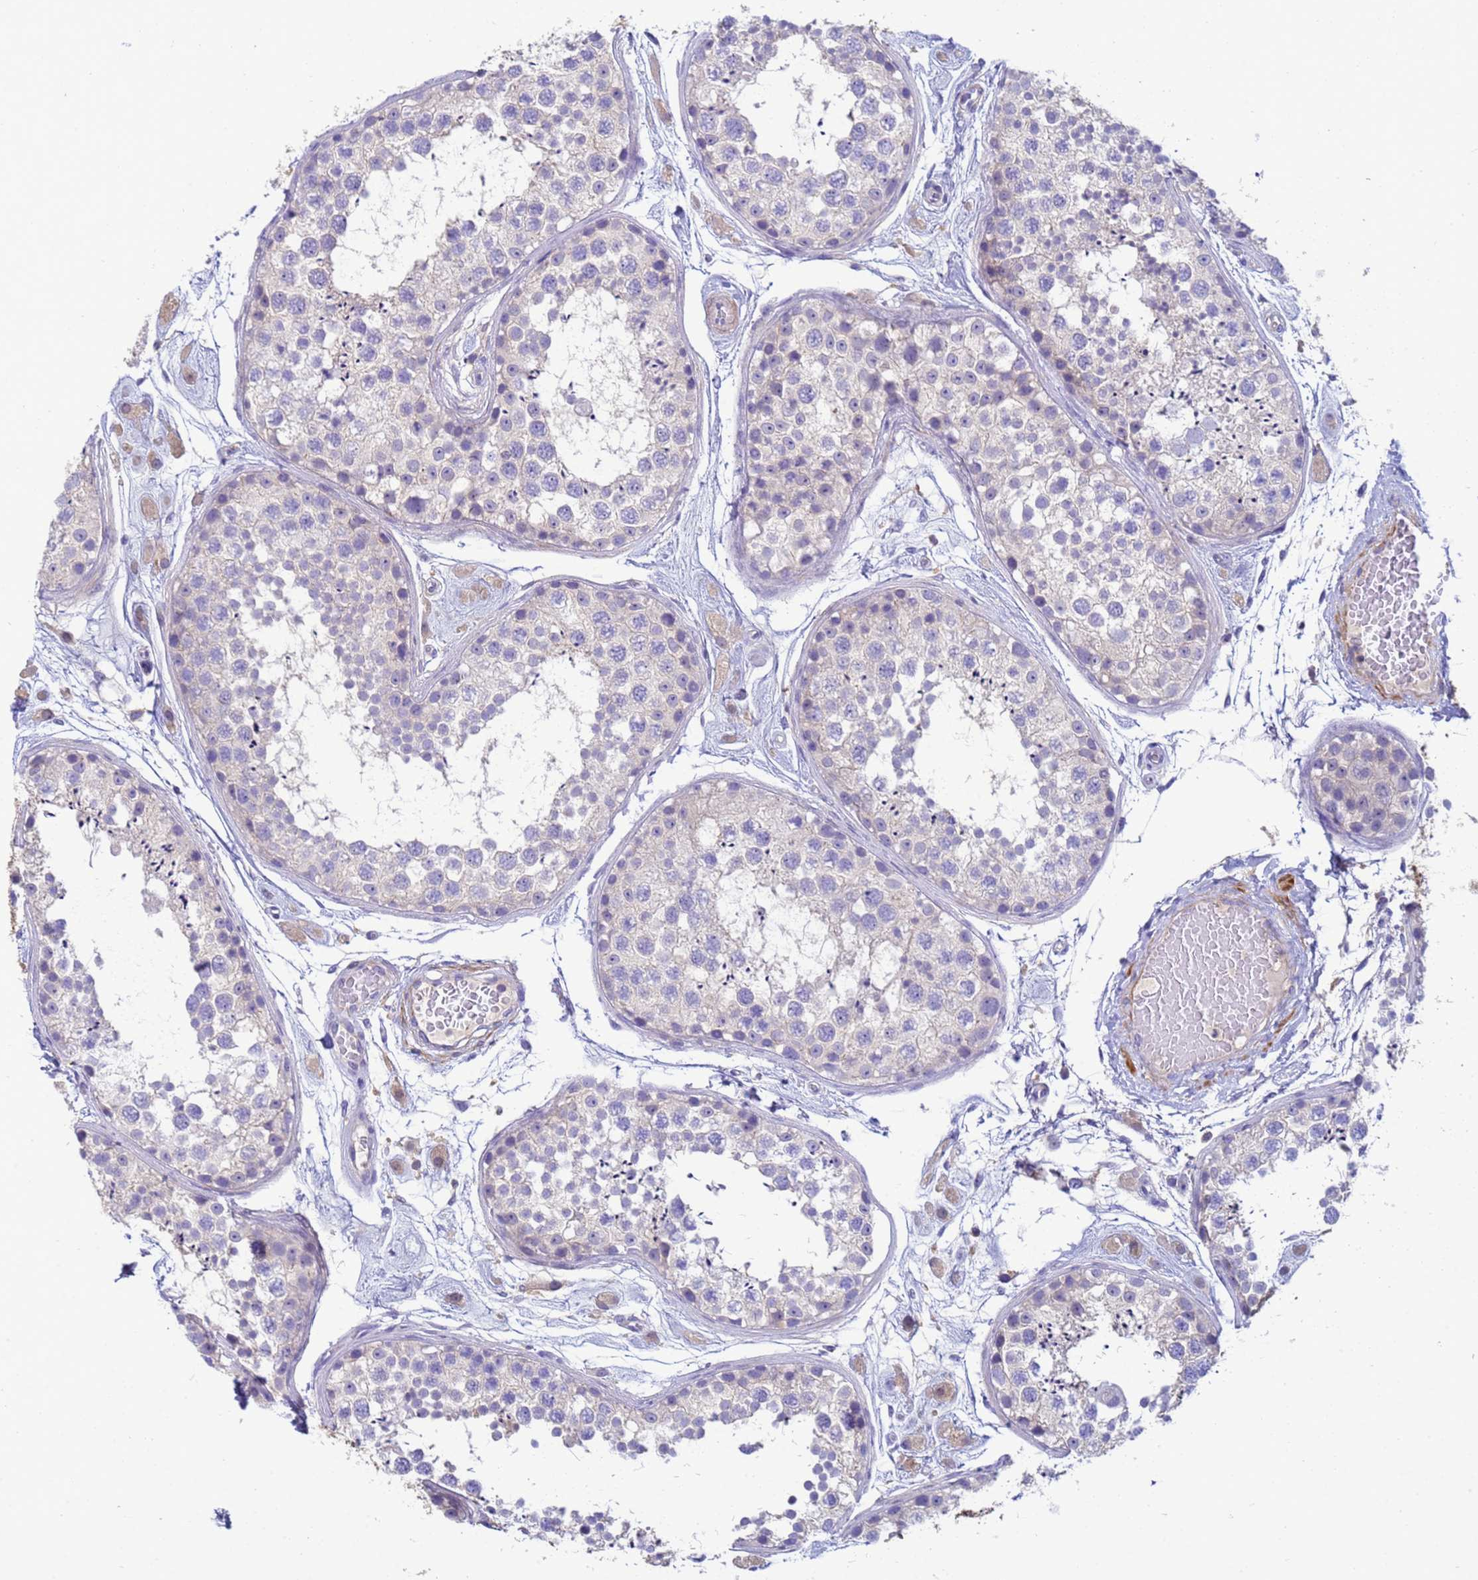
{"staining": {"intensity": "negative", "quantity": "none", "location": "none"}, "tissue": "testis", "cell_type": "Cells in seminiferous ducts", "image_type": "normal", "snomed": [{"axis": "morphology", "description": "Normal tissue, NOS"}, {"axis": "topography", "description": "Testis"}], "caption": "Human testis stained for a protein using IHC shows no positivity in cells in seminiferous ducts.", "gene": "KLHL13", "patient": {"sex": "male", "age": 25}}